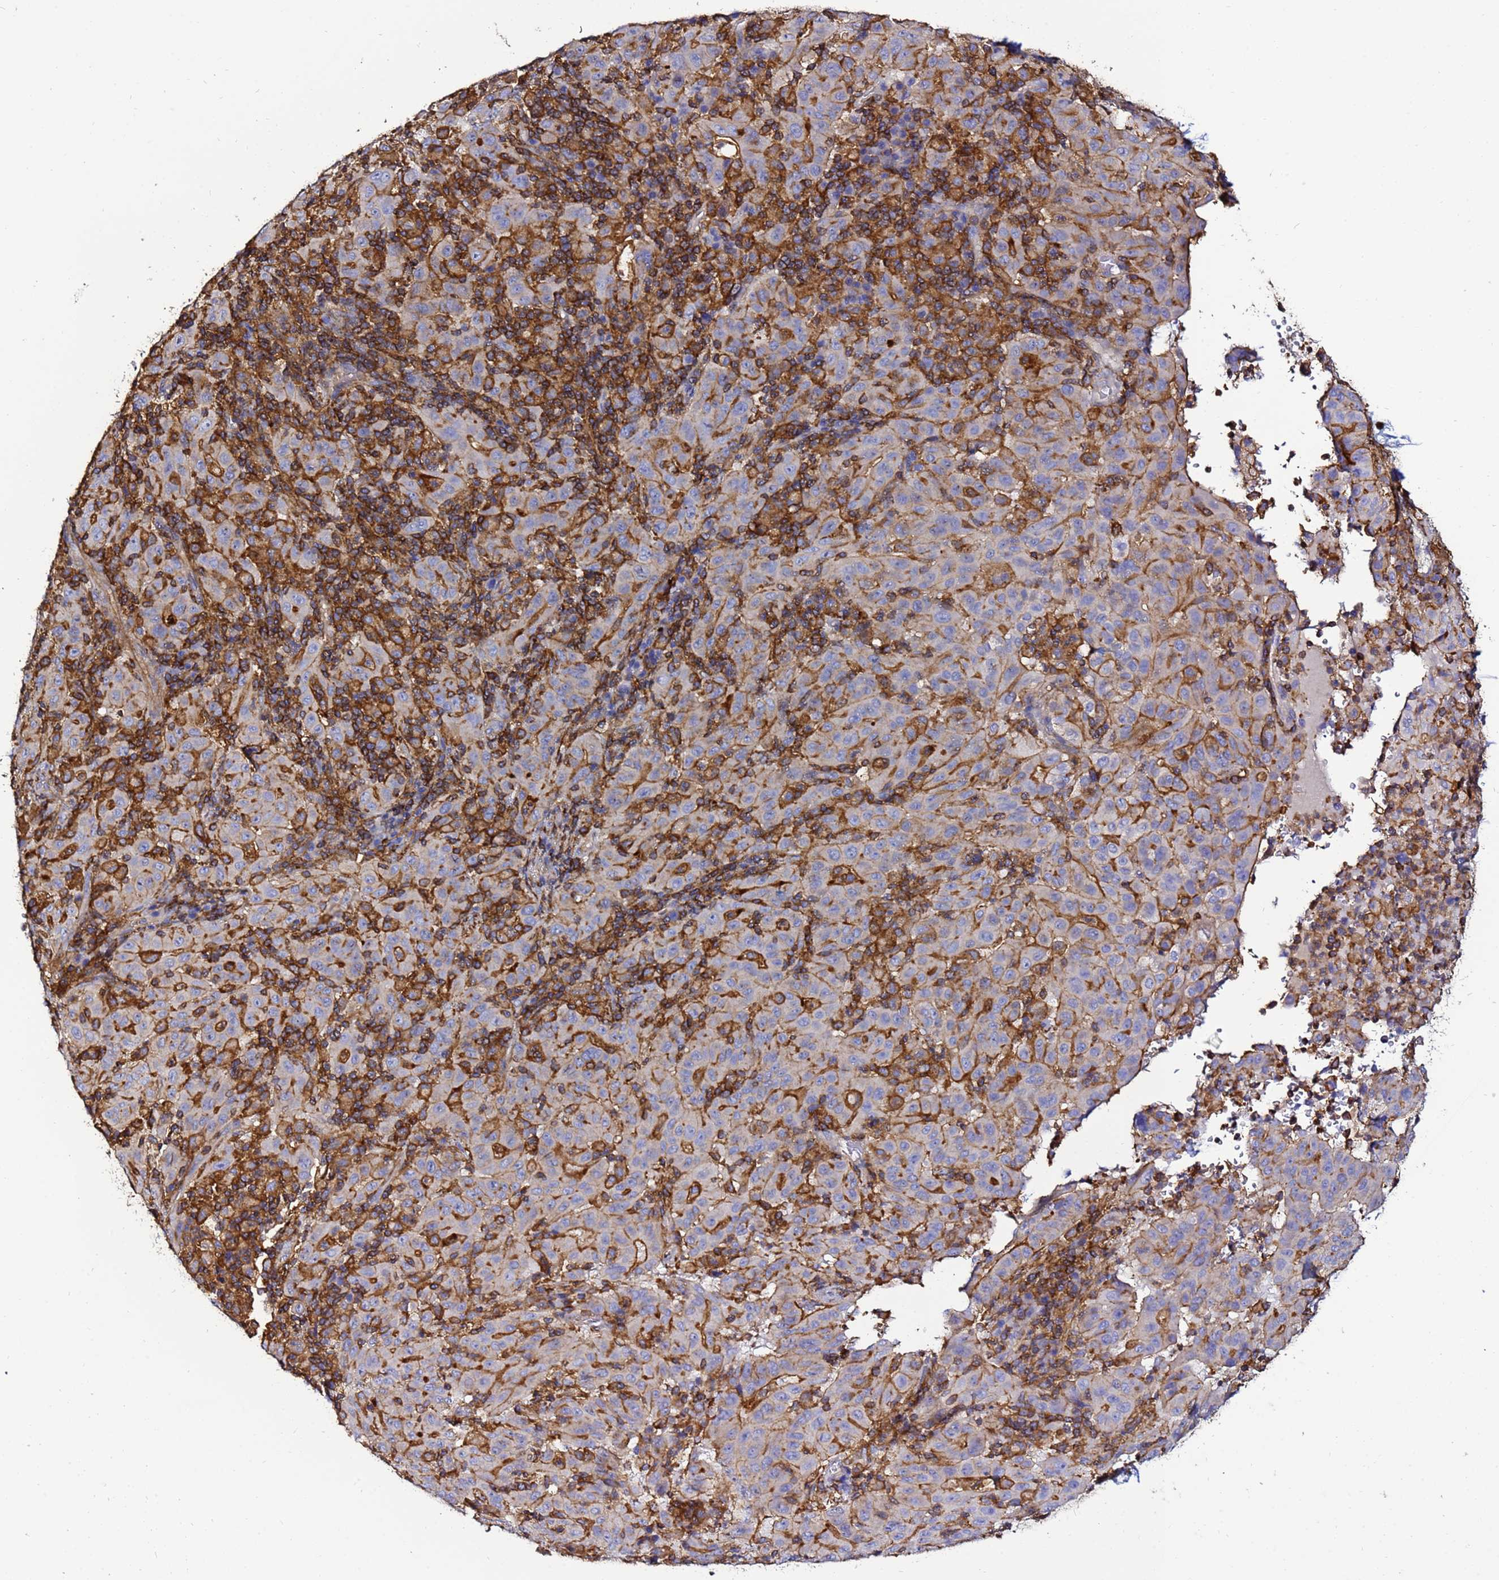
{"staining": {"intensity": "strong", "quantity": "25%-75%", "location": "cytoplasmic/membranous"}, "tissue": "pancreatic cancer", "cell_type": "Tumor cells", "image_type": "cancer", "snomed": [{"axis": "morphology", "description": "Adenocarcinoma, NOS"}, {"axis": "topography", "description": "Pancreas"}], "caption": "This histopathology image exhibits immunohistochemistry (IHC) staining of pancreatic cancer (adenocarcinoma), with high strong cytoplasmic/membranous expression in about 25%-75% of tumor cells.", "gene": "ACTB", "patient": {"sex": "male", "age": 63}}